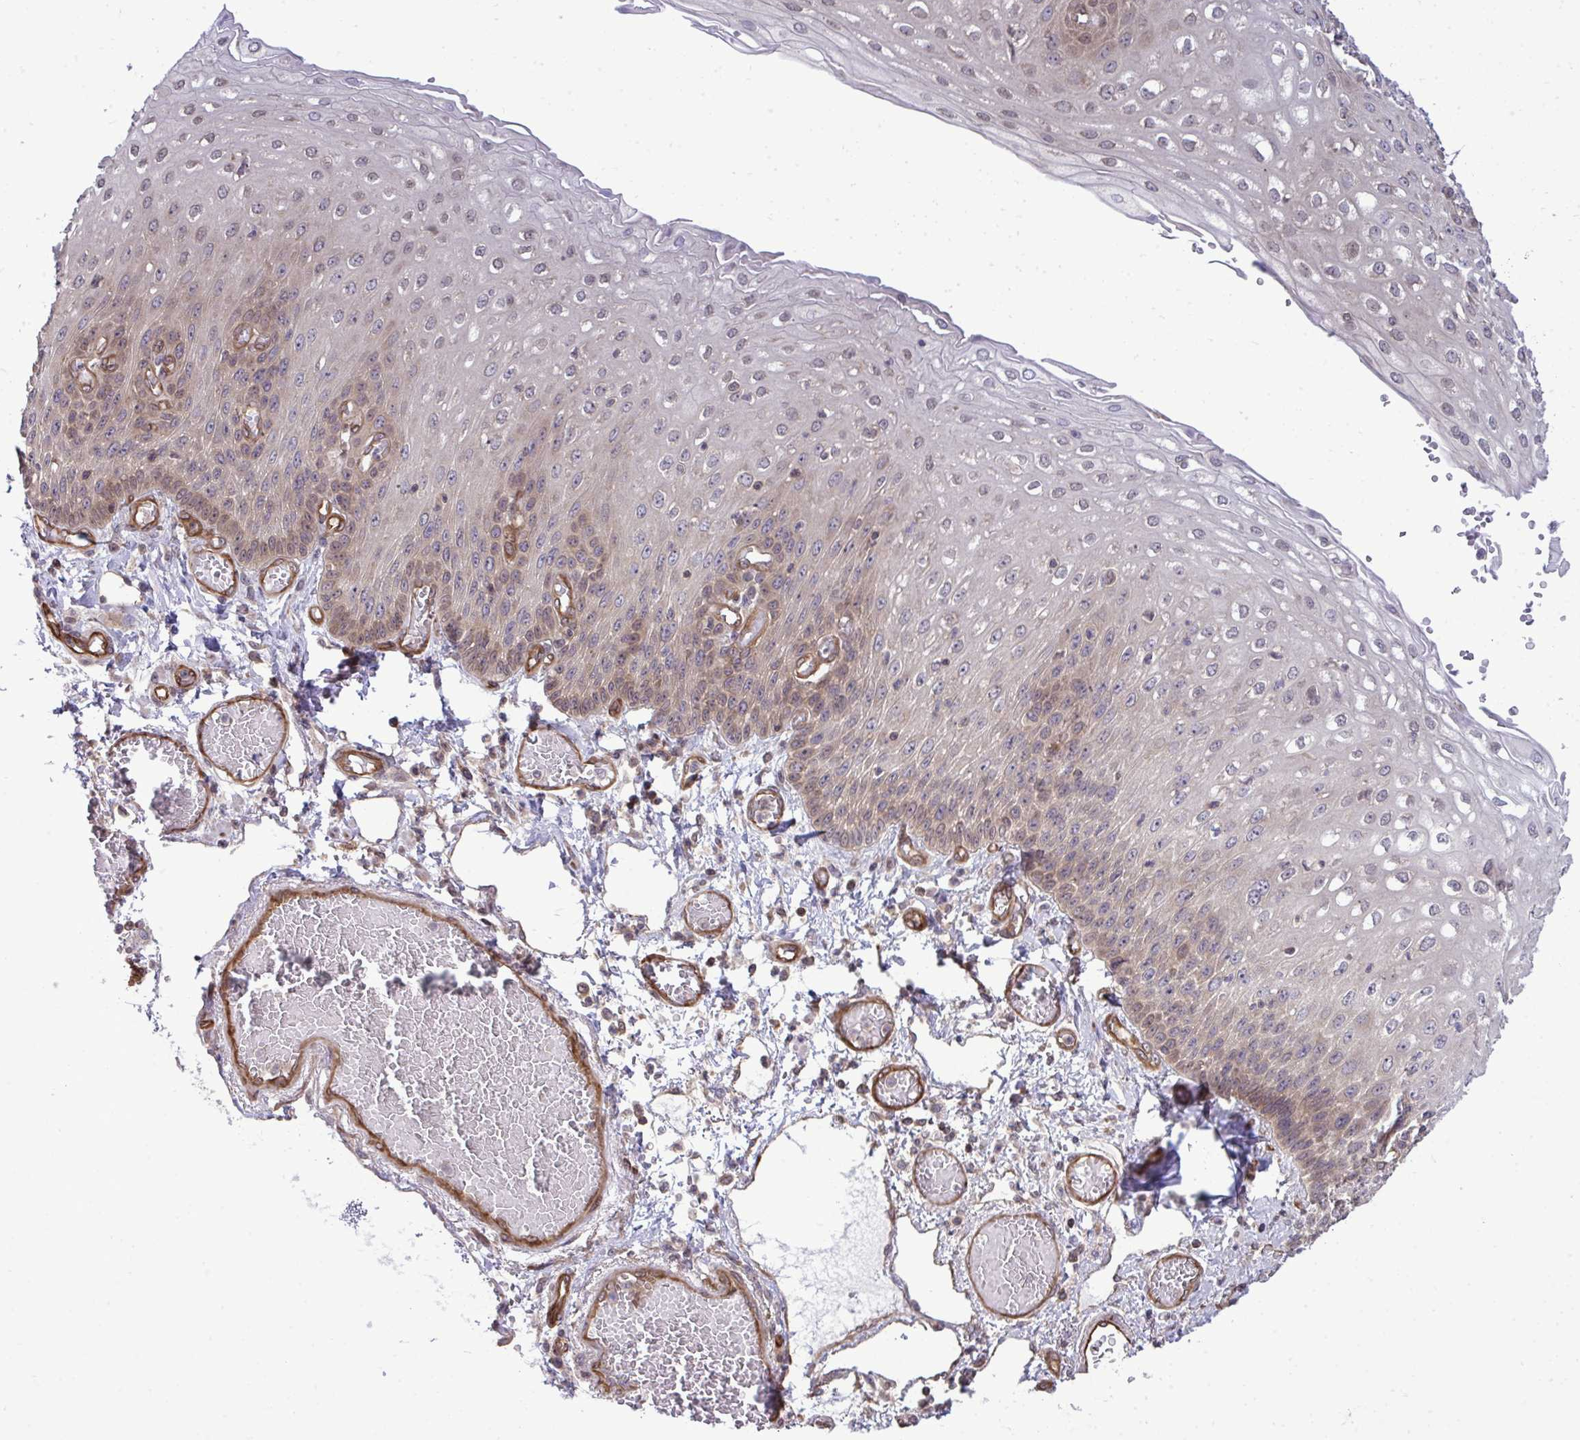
{"staining": {"intensity": "weak", "quantity": "25%-75%", "location": "cytoplasmic/membranous"}, "tissue": "esophagus", "cell_type": "Squamous epithelial cells", "image_type": "normal", "snomed": [{"axis": "morphology", "description": "Normal tissue, NOS"}, {"axis": "morphology", "description": "Adenocarcinoma, NOS"}, {"axis": "topography", "description": "Esophagus"}], "caption": "Immunohistochemistry (IHC) photomicrograph of benign esophagus stained for a protein (brown), which demonstrates low levels of weak cytoplasmic/membranous expression in about 25%-75% of squamous epithelial cells.", "gene": "FUT10", "patient": {"sex": "male", "age": 81}}